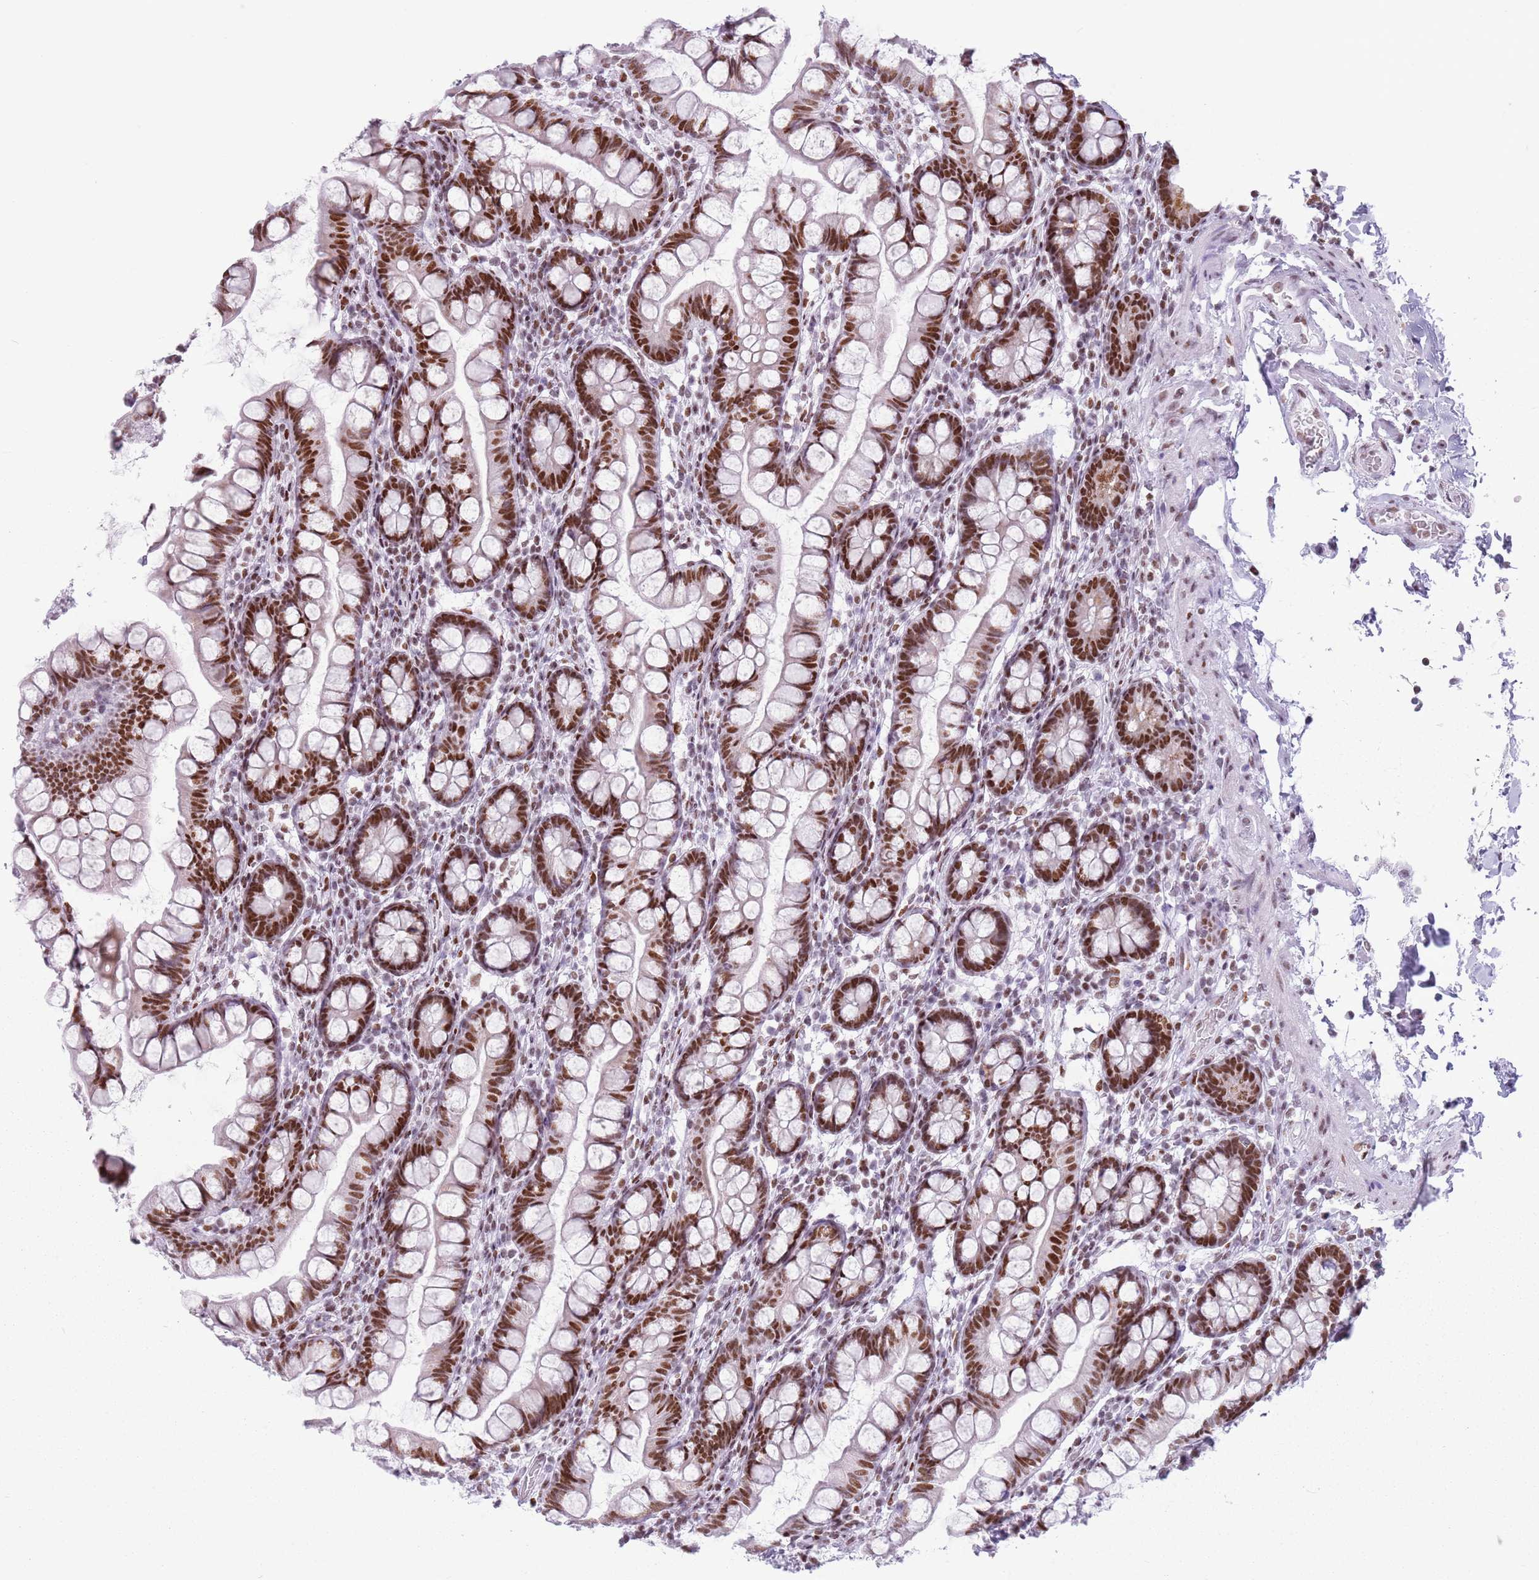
{"staining": {"intensity": "strong", "quantity": ">75%", "location": "nuclear"}, "tissue": "small intestine", "cell_type": "Glandular cells", "image_type": "normal", "snomed": [{"axis": "morphology", "description": "Normal tissue, NOS"}, {"axis": "topography", "description": "Small intestine"}], "caption": "Protein staining displays strong nuclear positivity in about >75% of glandular cells in benign small intestine. (DAB (3,3'-diaminobenzidine) = brown stain, brightfield microscopy at high magnification).", "gene": "FAM104B", "patient": {"sex": "female", "age": 84}}